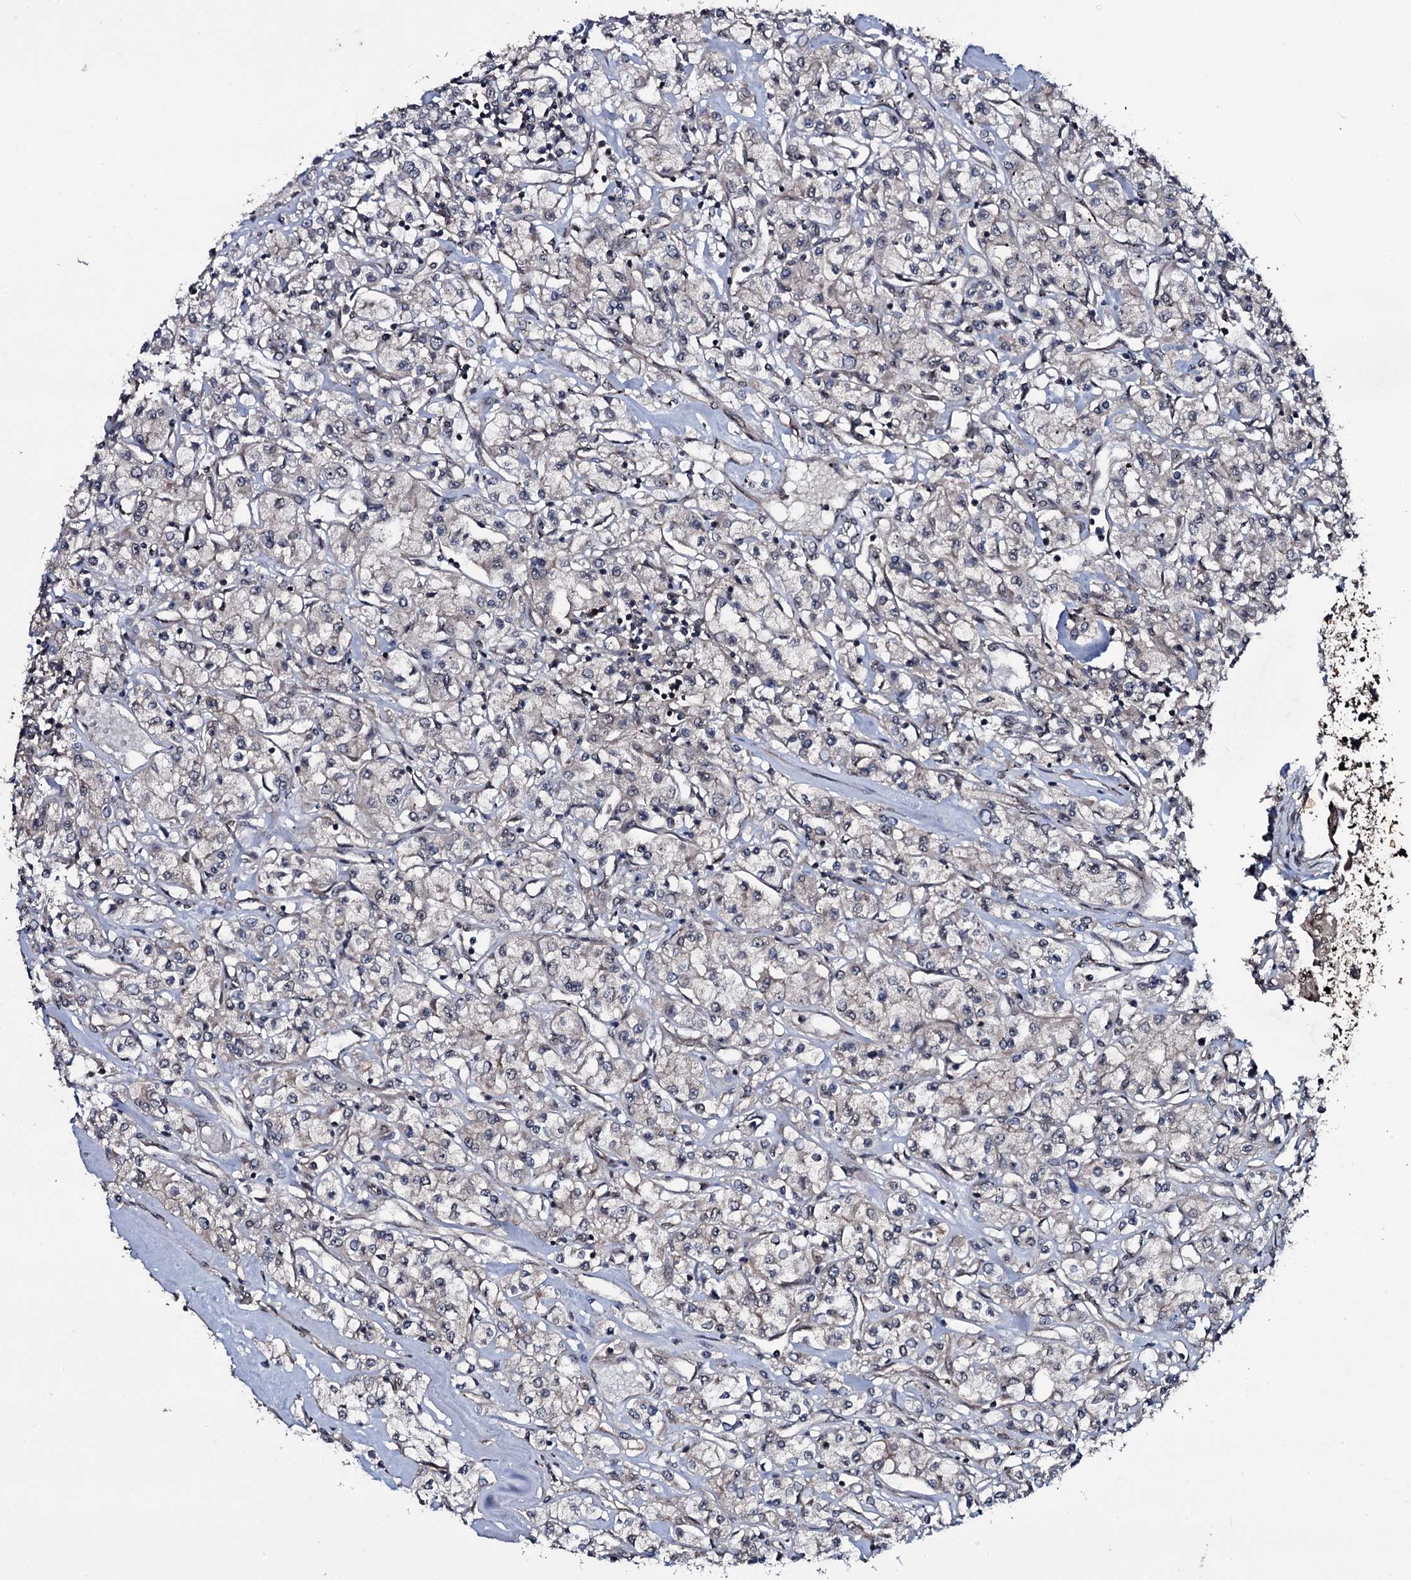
{"staining": {"intensity": "negative", "quantity": "none", "location": "none"}, "tissue": "renal cancer", "cell_type": "Tumor cells", "image_type": "cancer", "snomed": [{"axis": "morphology", "description": "Adenocarcinoma, NOS"}, {"axis": "topography", "description": "Kidney"}], "caption": "Tumor cells are negative for protein expression in human renal cancer.", "gene": "MRPS31", "patient": {"sex": "female", "age": 59}}